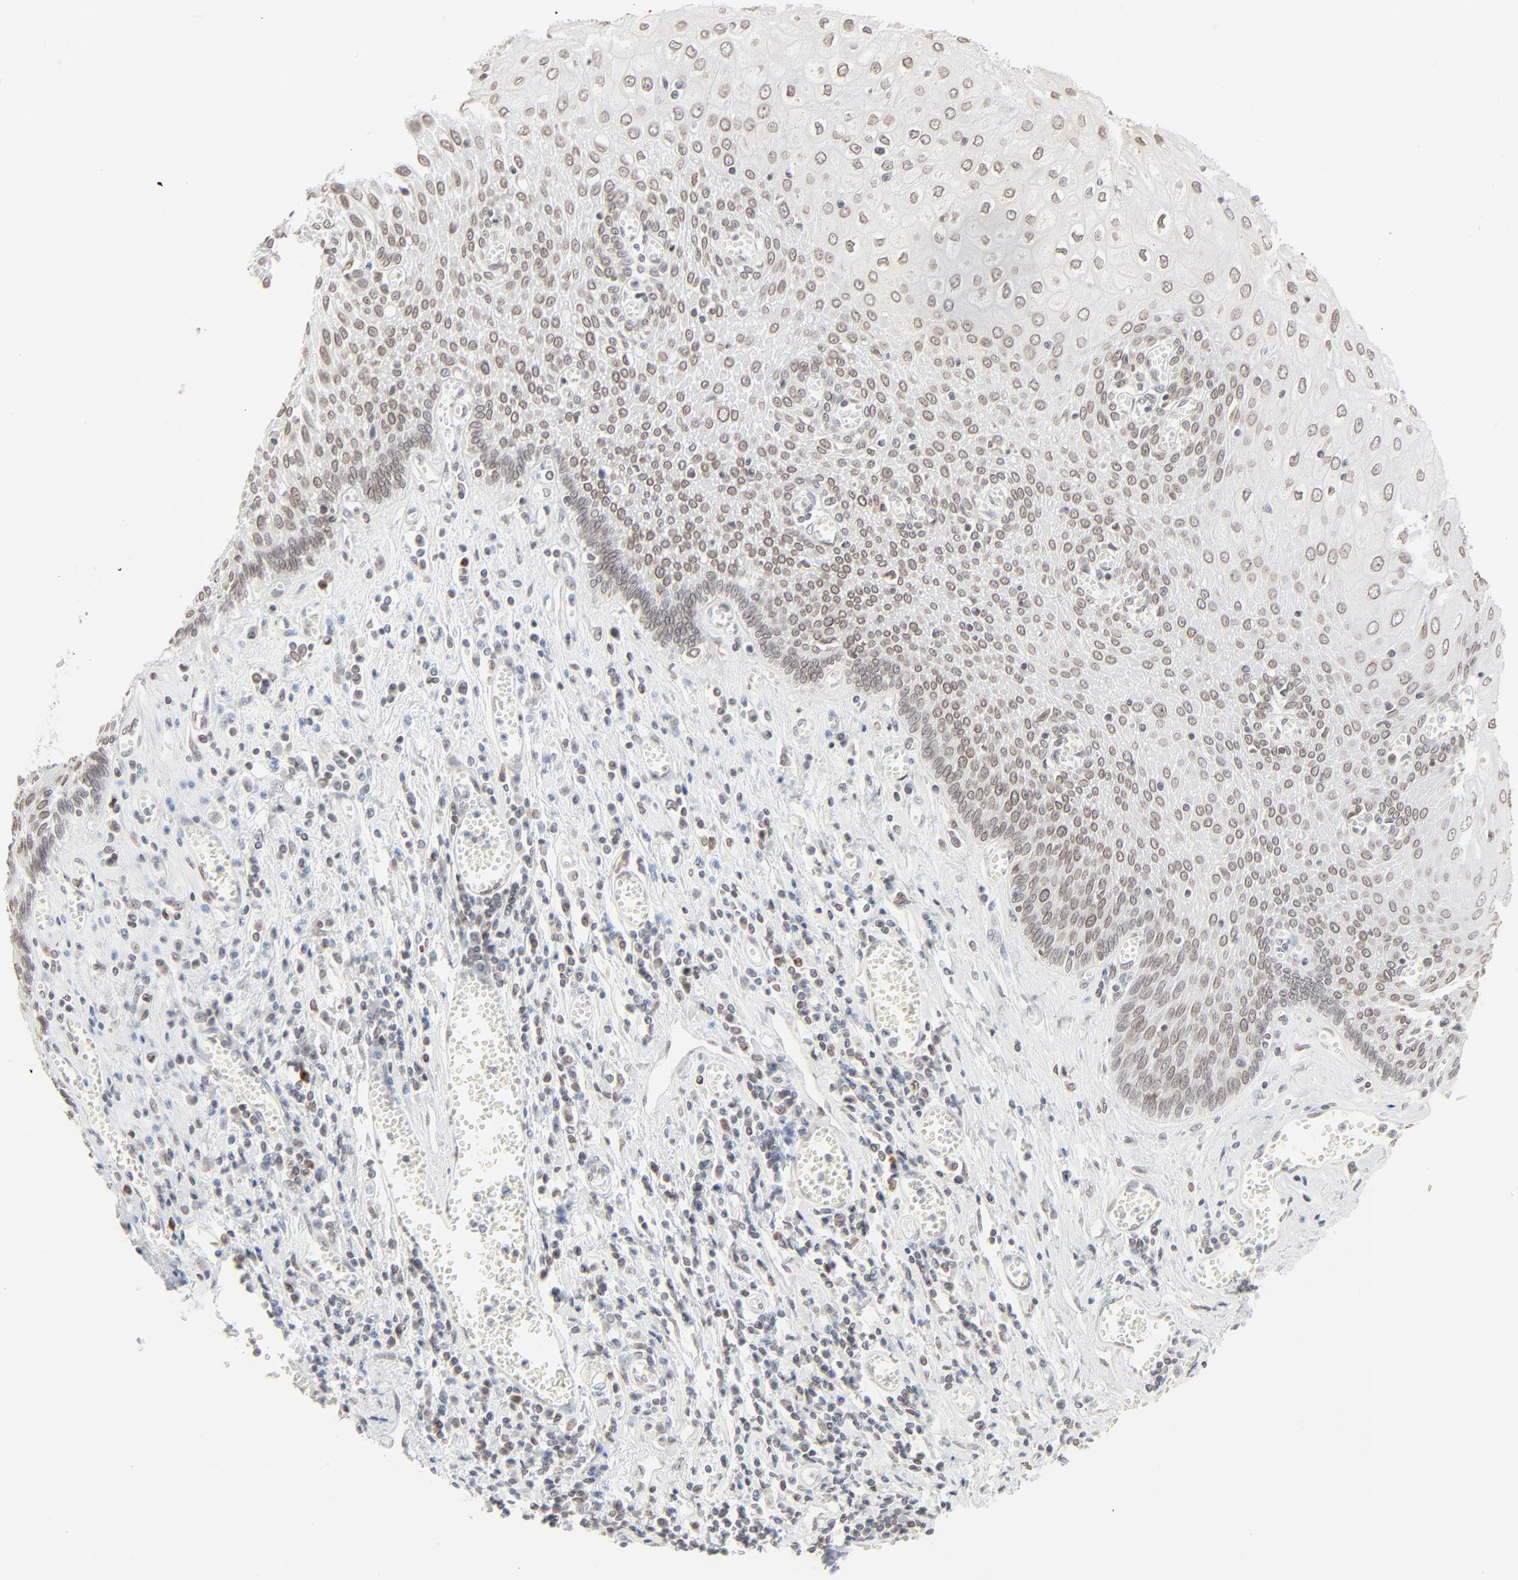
{"staining": {"intensity": "weak", "quantity": "25%-75%", "location": "cytoplasmic/membranous,nuclear"}, "tissue": "esophagus", "cell_type": "Squamous epithelial cells", "image_type": "normal", "snomed": [{"axis": "morphology", "description": "Normal tissue, NOS"}, {"axis": "morphology", "description": "Squamous cell carcinoma, NOS"}, {"axis": "topography", "description": "Esophagus"}], "caption": "Weak cytoplasmic/membranous,nuclear protein positivity is present in about 25%-75% of squamous epithelial cells in esophagus. The staining was performed using DAB (3,3'-diaminobenzidine) to visualize the protein expression in brown, while the nuclei were stained in blue with hematoxylin (Magnification: 20x).", "gene": "MAD1L1", "patient": {"sex": "male", "age": 65}}